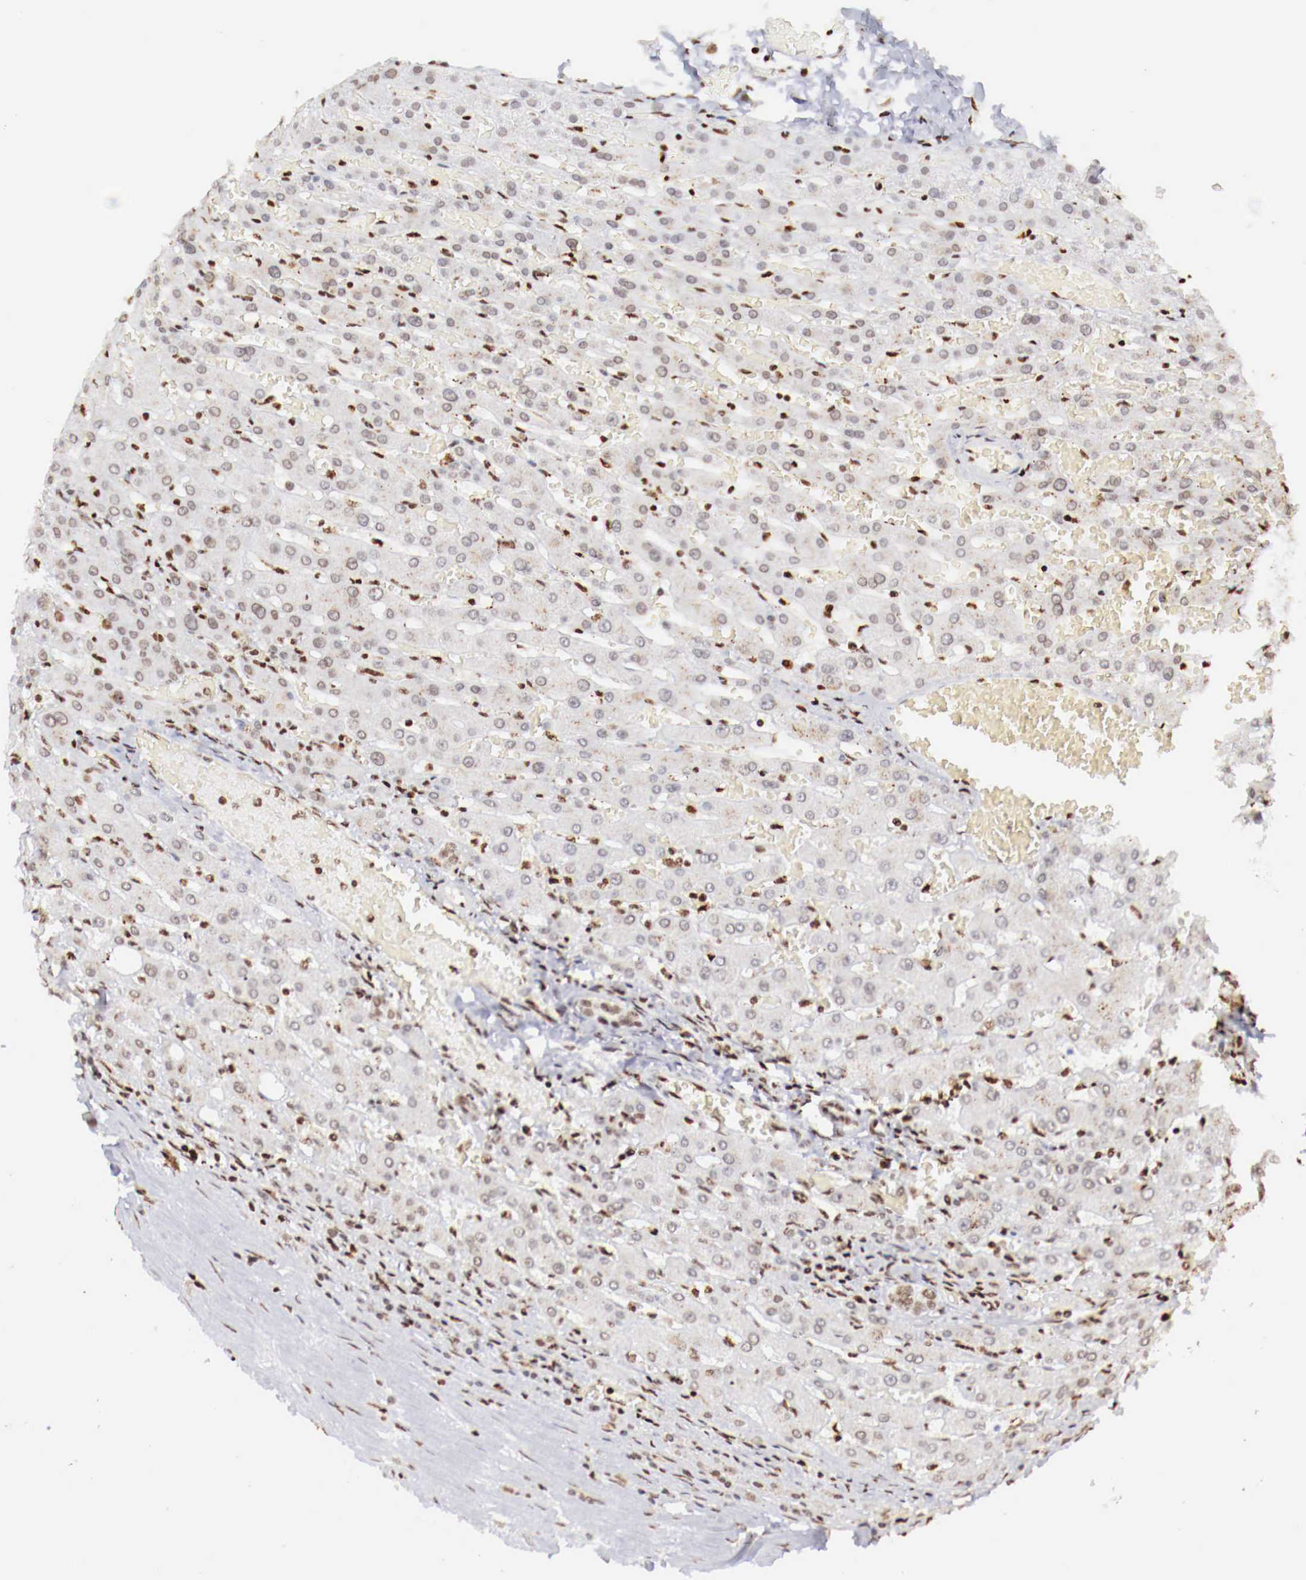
{"staining": {"intensity": "negative", "quantity": "none", "location": "none"}, "tissue": "liver", "cell_type": "Cholangiocytes", "image_type": "normal", "snomed": [{"axis": "morphology", "description": "Normal tissue, NOS"}, {"axis": "topography", "description": "Liver"}], "caption": "The micrograph exhibits no significant staining in cholangiocytes of liver. (Immunohistochemistry, brightfield microscopy, high magnification).", "gene": "MAX", "patient": {"sex": "female", "age": 30}}